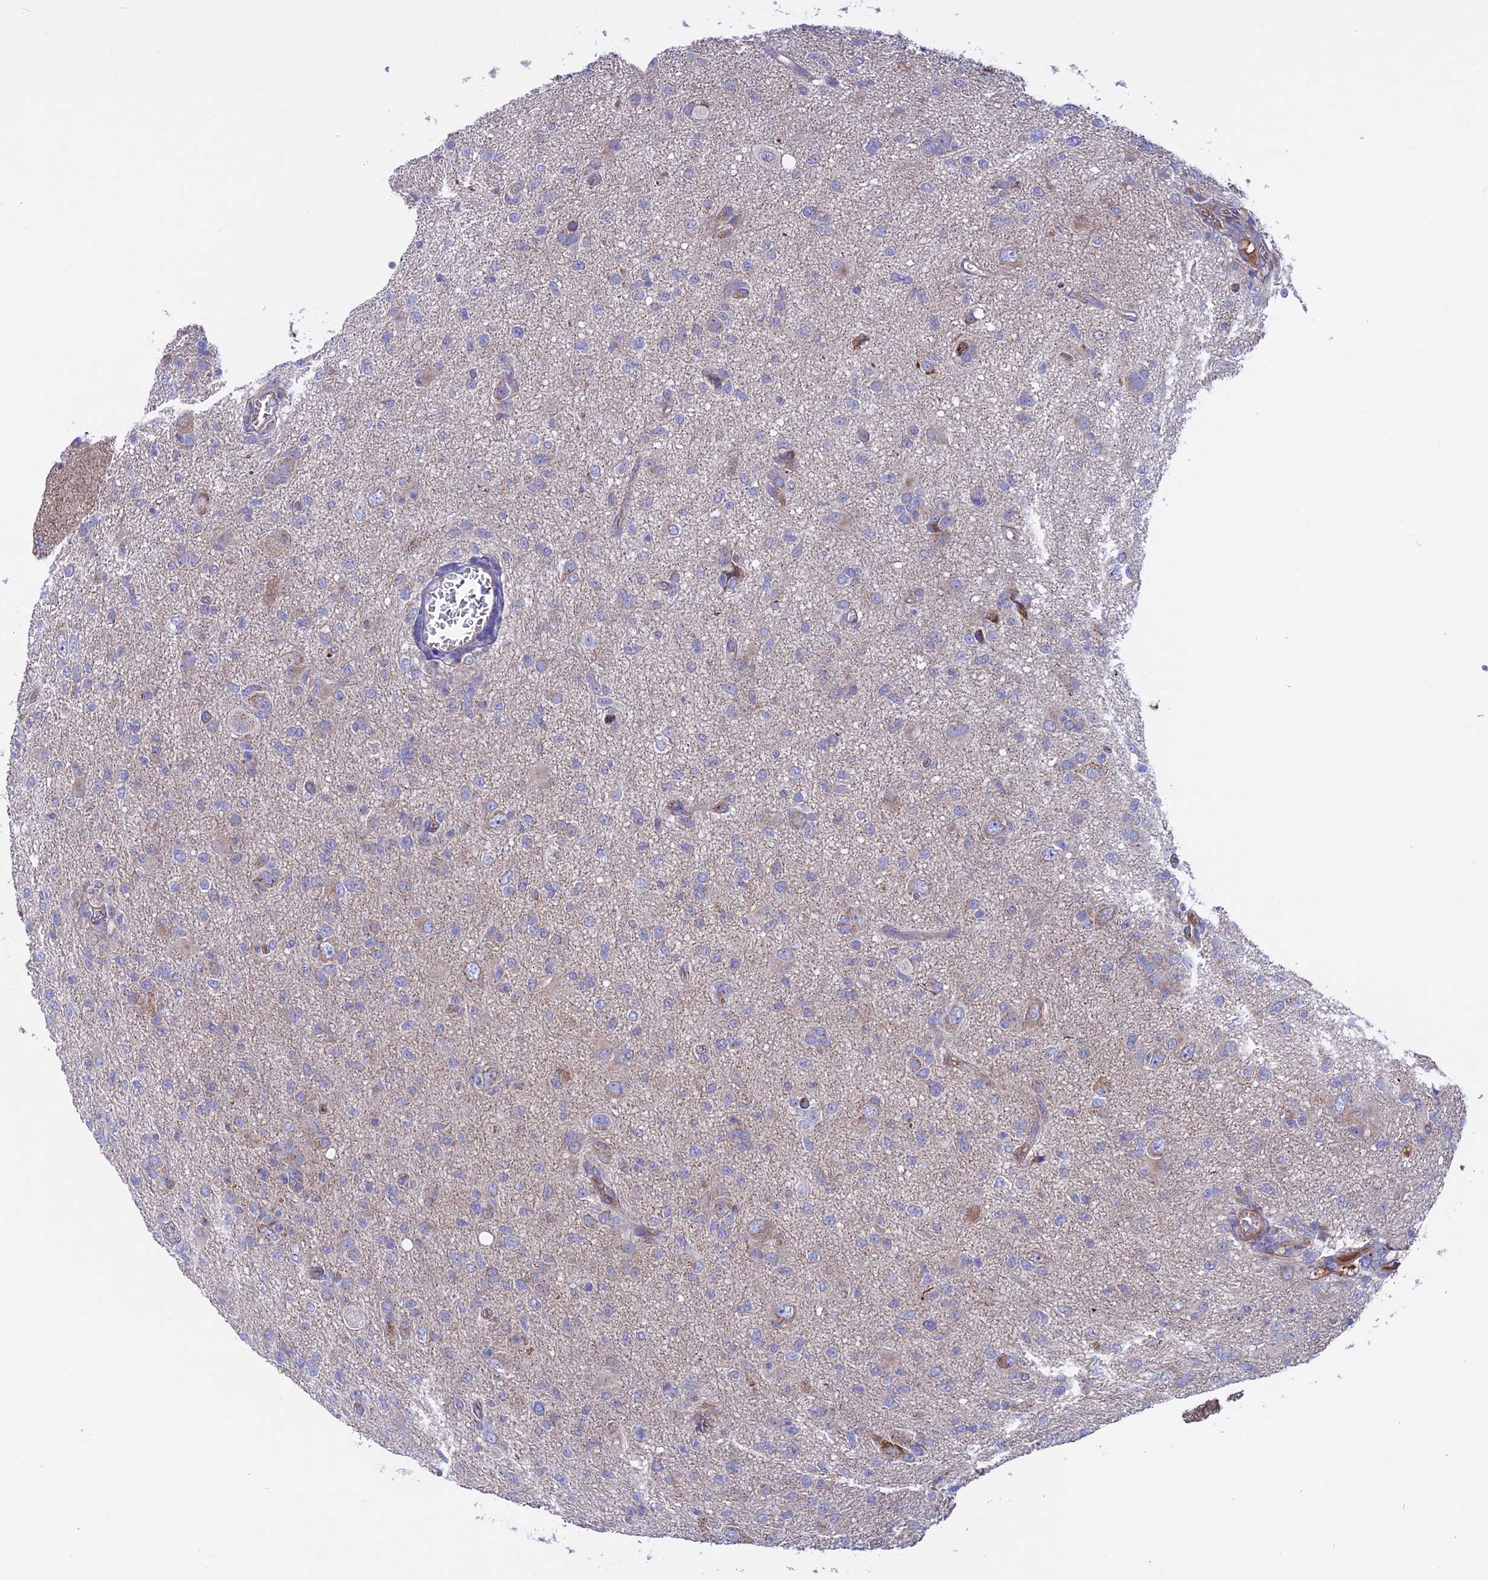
{"staining": {"intensity": "weak", "quantity": "<25%", "location": "cytoplasmic/membranous"}, "tissue": "glioma", "cell_type": "Tumor cells", "image_type": "cancer", "snomed": [{"axis": "morphology", "description": "Glioma, malignant, High grade"}, {"axis": "topography", "description": "Brain"}], "caption": "There is no significant staining in tumor cells of glioma.", "gene": "SLC15A5", "patient": {"sex": "female", "age": 57}}